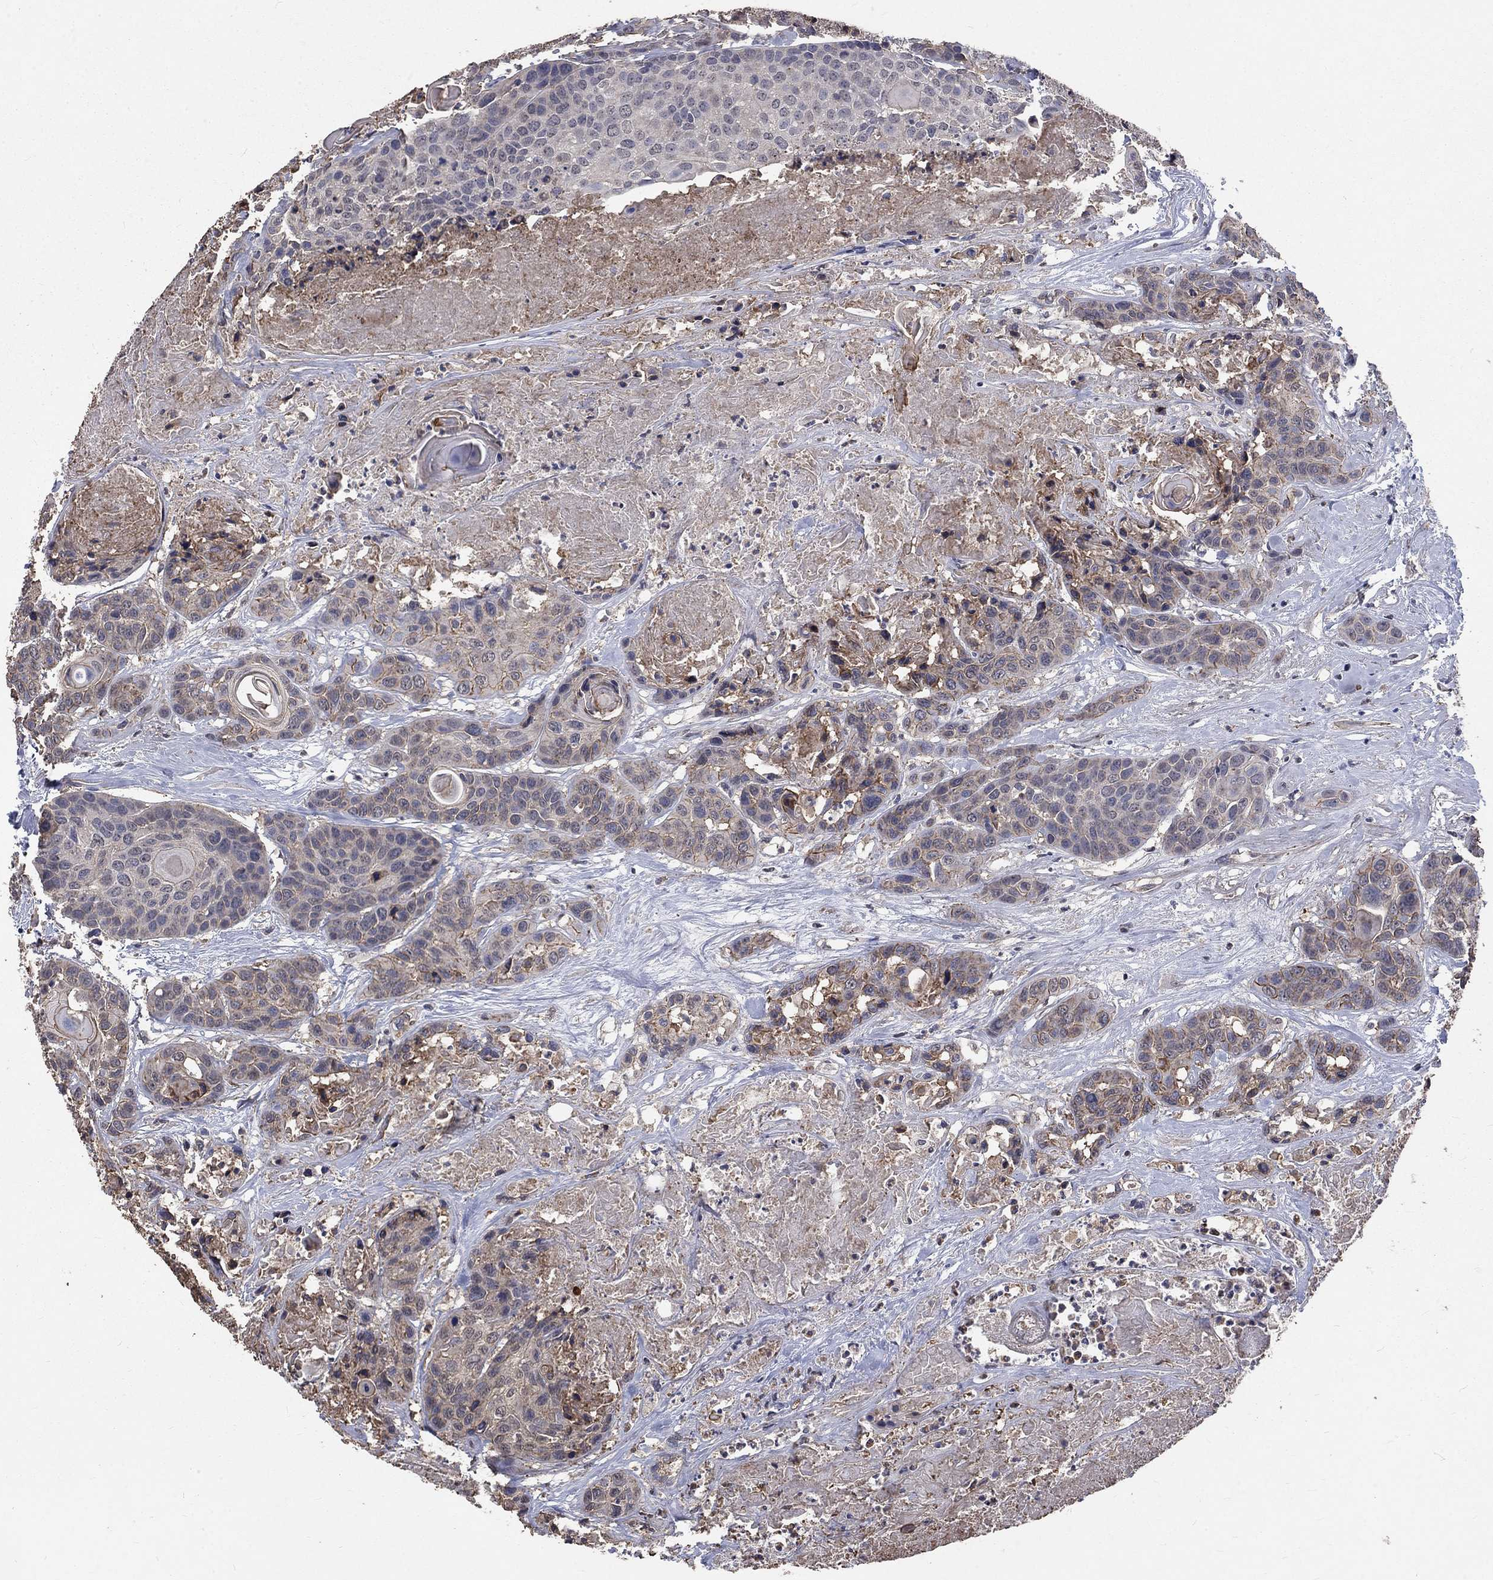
{"staining": {"intensity": "negative", "quantity": "none", "location": "none"}, "tissue": "head and neck cancer", "cell_type": "Tumor cells", "image_type": "cancer", "snomed": [{"axis": "morphology", "description": "Squamous cell carcinoma, NOS"}, {"axis": "topography", "description": "Oral tissue"}, {"axis": "topography", "description": "Head-Neck"}], "caption": "Tumor cells show no significant protein positivity in head and neck cancer (squamous cell carcinoma).", "gene": "CHST5", "patient": {"sex": "male", "age": 56}}